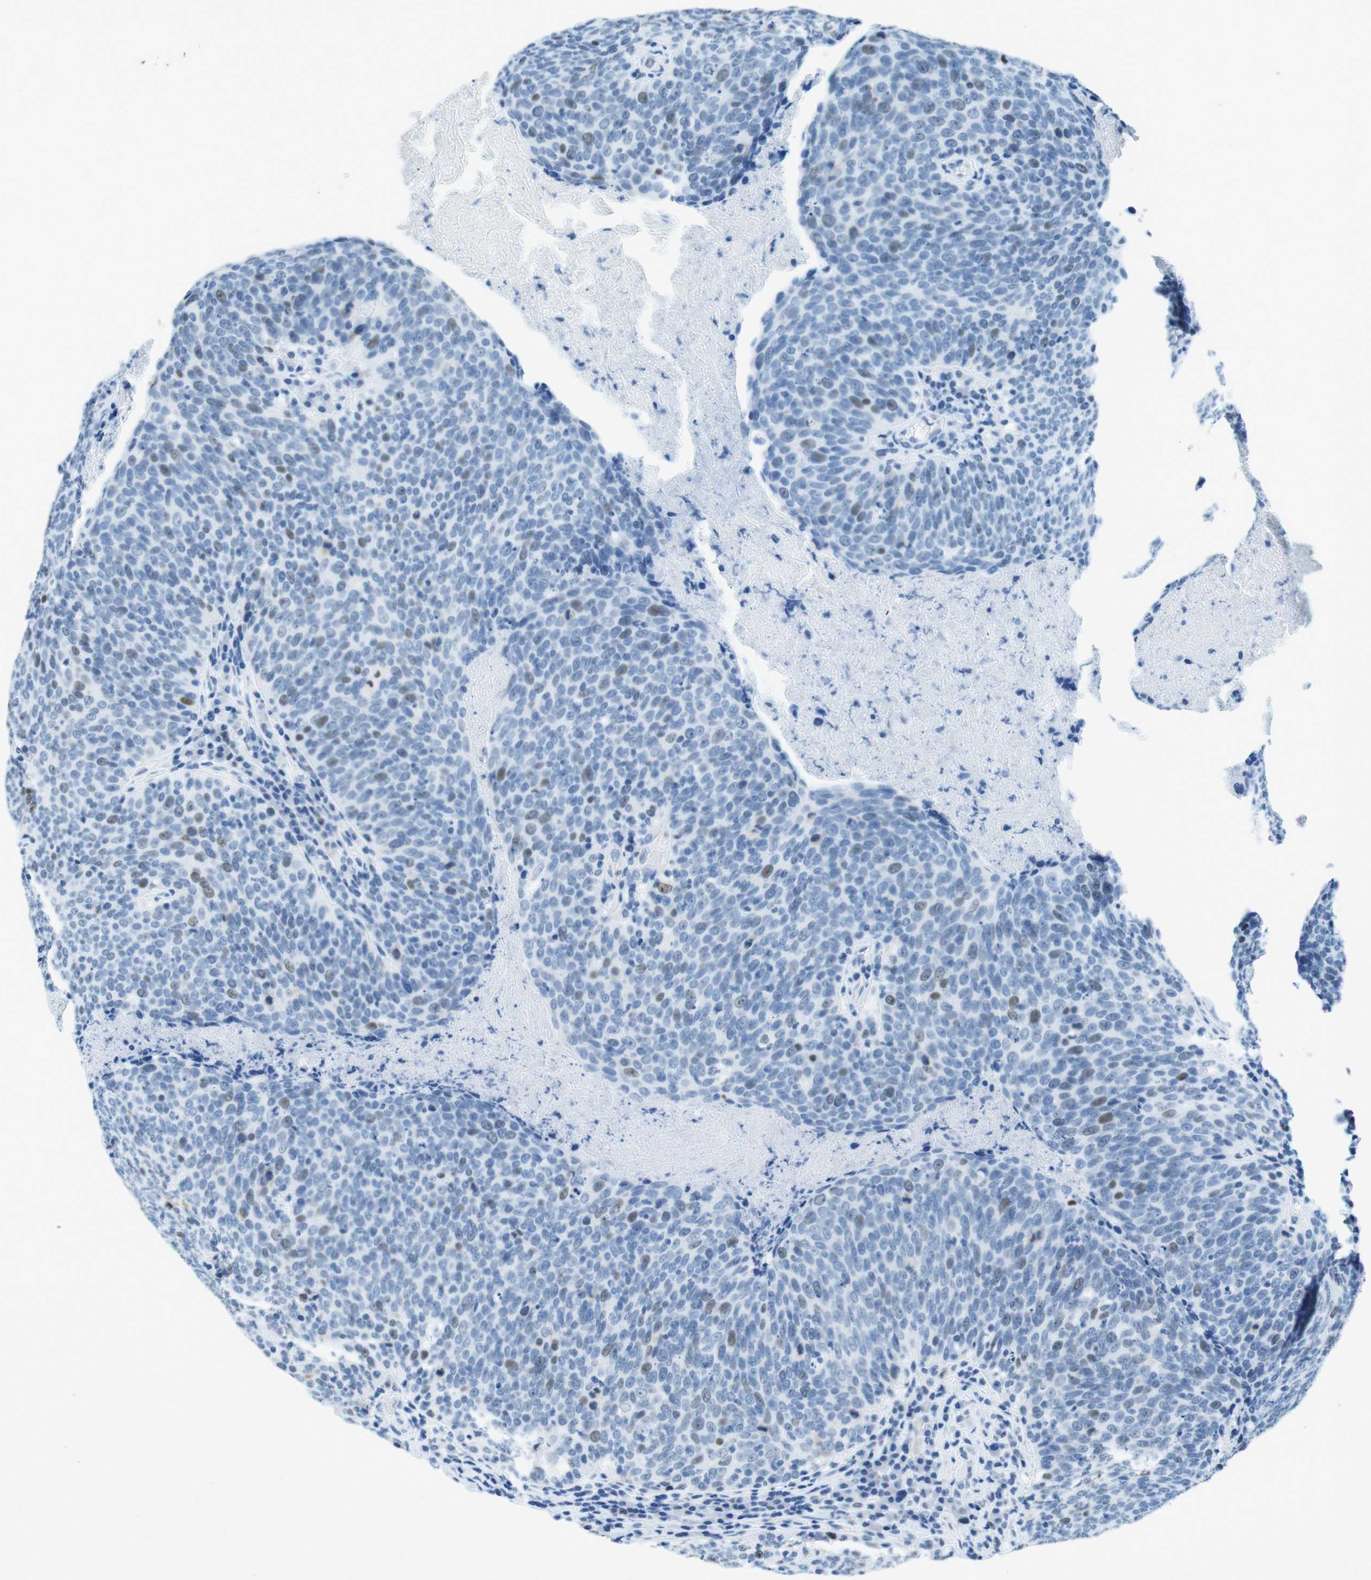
{"staining": {"intensity": "weak", "quantity": "<25%", "location": "nuclear"}, "tissue": "head and neck cancer", "cell_type": "Tumor cells", "image_type": "cancer", "snomed": [{"axis": "morphology", "description": "Squamous cell carcinoma, NOS"}, {"axis": "morphology", "description": "Squamous cell carcinoma, metastatic, NOS"}, {"axis": "topography", "description": "Lymph node"}, {"axis": "topography", "description": "Head-Neck"}], "caption": "Immunohistochemistry (IHC) photomicrograph of human head and neck metastatic squamous cell carcinoma stained for a protein (brown), which displays no expression in tumor cells.", "gene": "CTAG1B", "patient": {"sex": "male", "age": 62}}